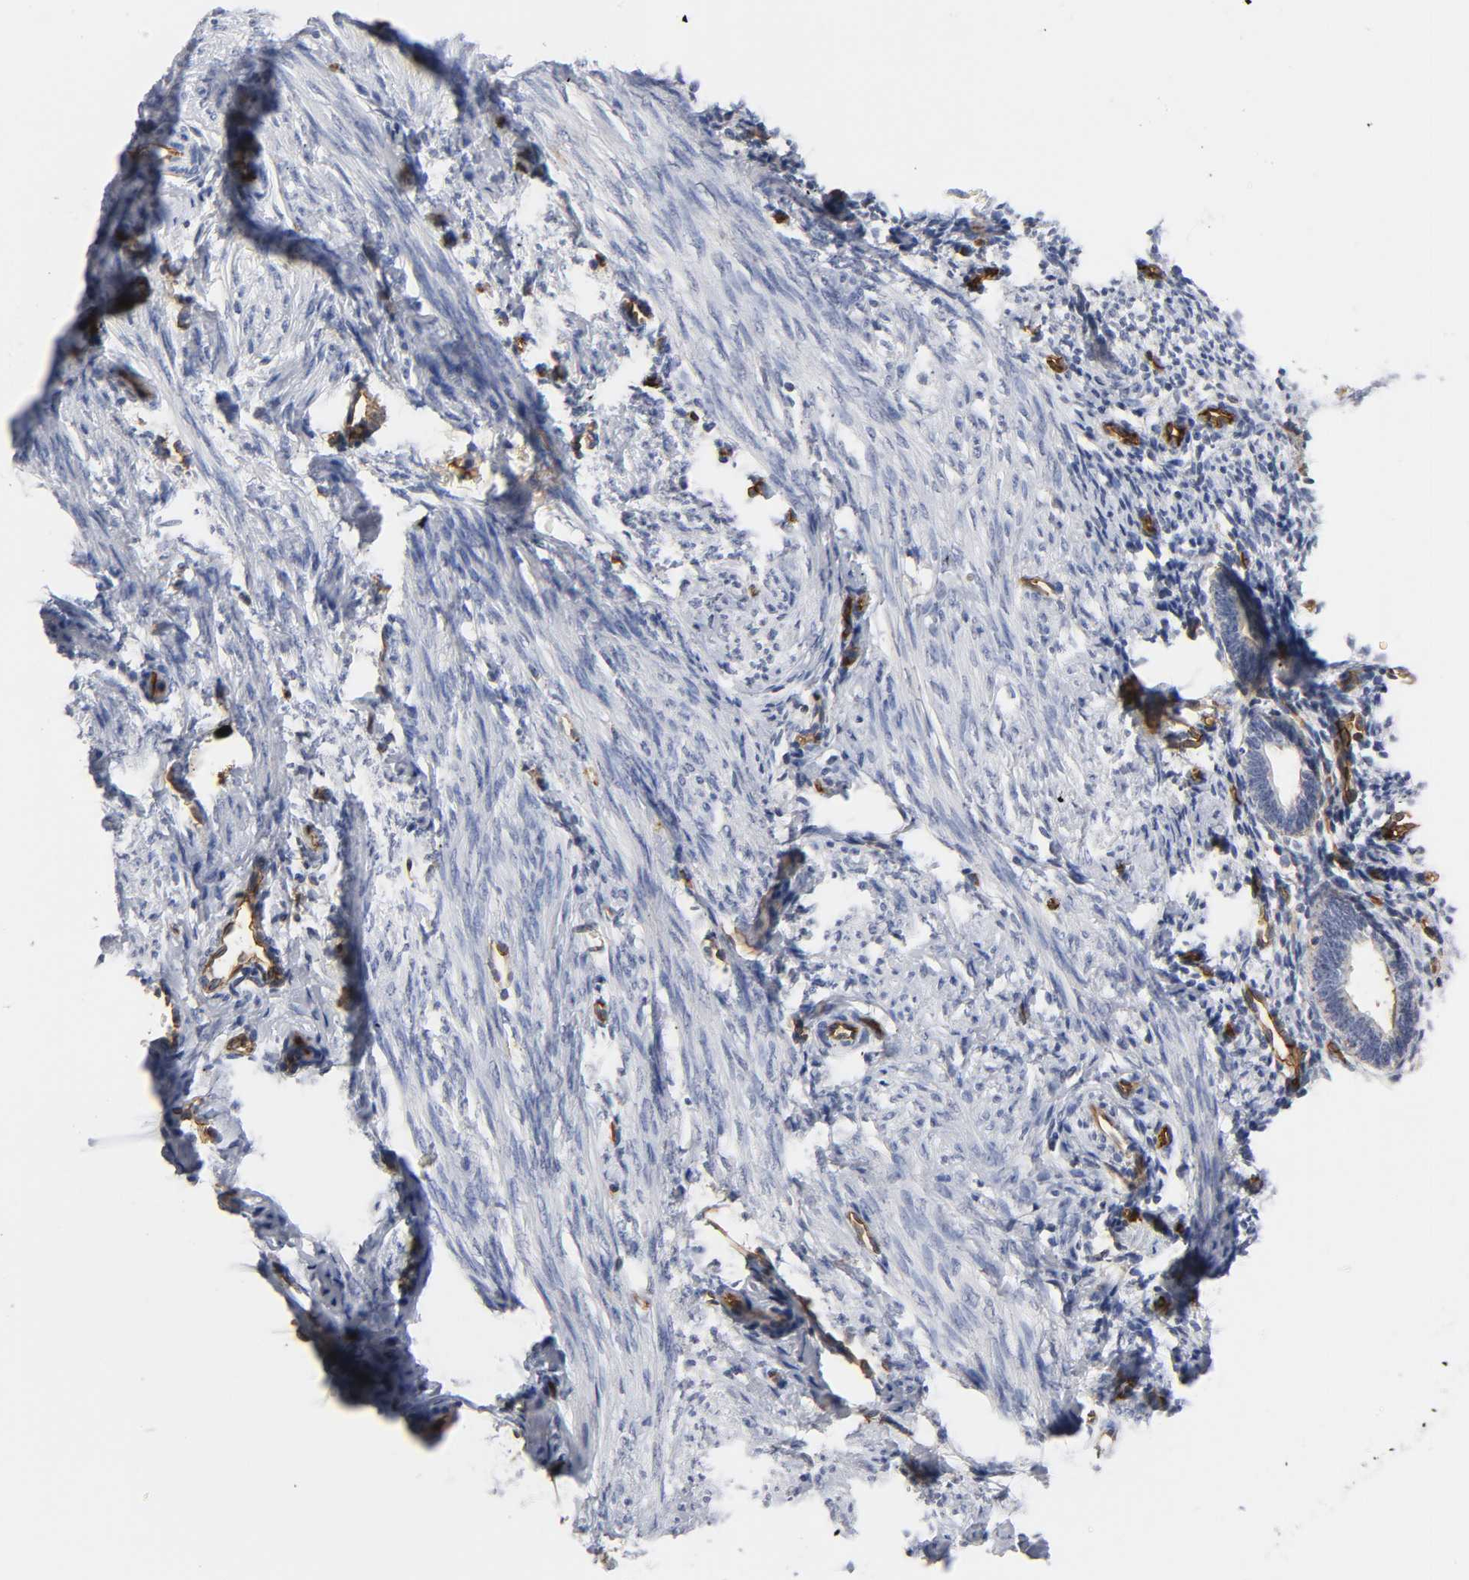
{"staining": {"intensity": "negative", "quantity": "none", "location": "none"}, "tissue": "endometrium", "cell_type": "Cells in endometrial stroma", "image_type": "normal", "snomed": [{"axis": "morphology", "description": "Normal tissue, NOS"}, {"axis": "topography", "description": "Endometrium"}], "caption": "High power microscopy histopathology image of an immunohistochemistry histopathology image of normal endometrium, revealing no significant staining in cells in endometrial stroma.", "gene": "ICAM1", "patient": {"sex": "female", "age": 27}}